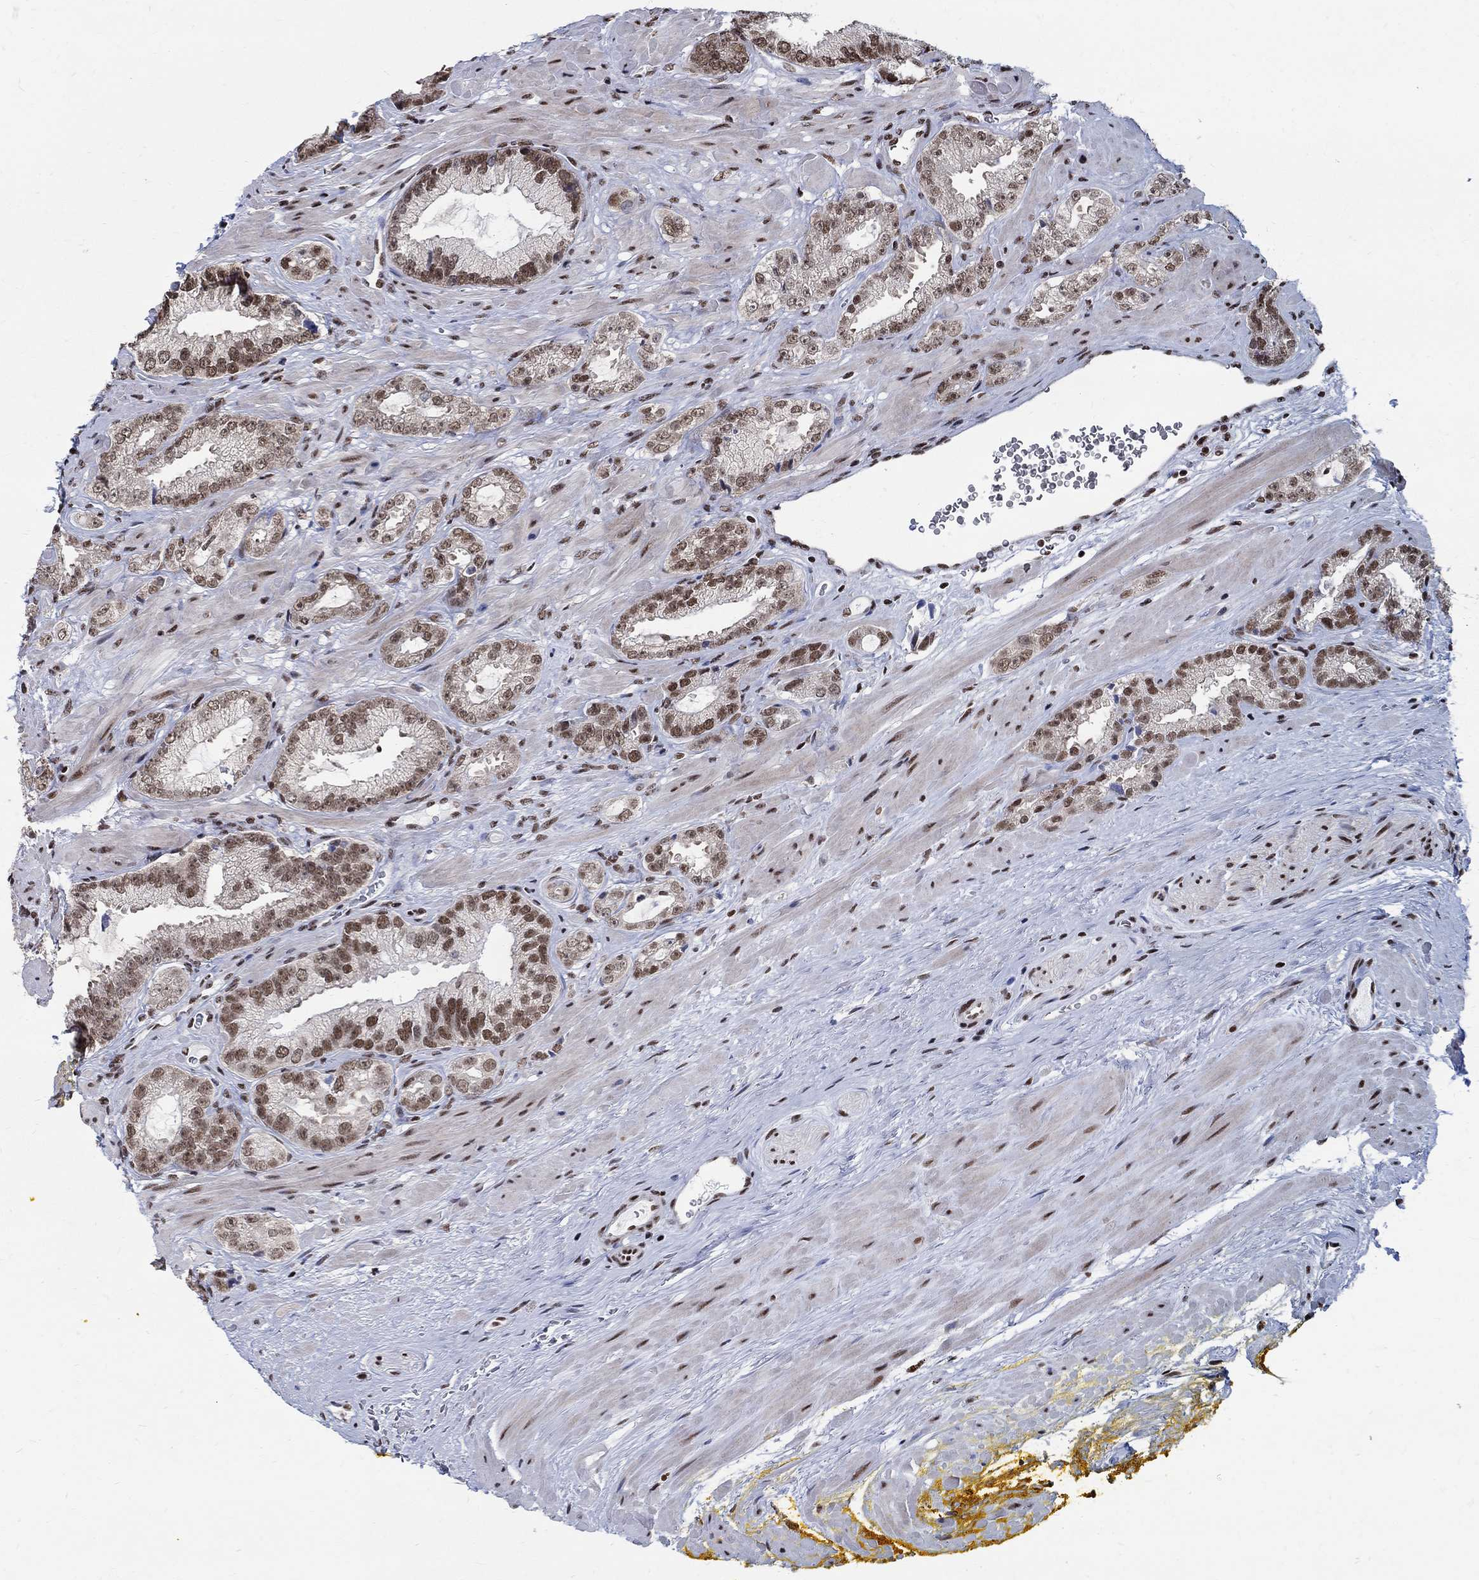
{"staining": {"intensity": "strong", "quantity": "<25%", "location": "nuclear"}, "tissue": "prostate cancer", "cell_type": "Tumor cells", "image_type": "cancer", "snomed": [{"axis": "morphology", "description": "Adenocarcinoma, NOS"}, {"axis": "topography", "description": "Prostate"}], "caption": "Adenocarcinoma (prostate) stained for a protein (brown) exhibits strong nuclear positive staining in about <25% of tumor cells.", "gene": "FBXO16", "patient": {"sex": "male", "age": 67}}